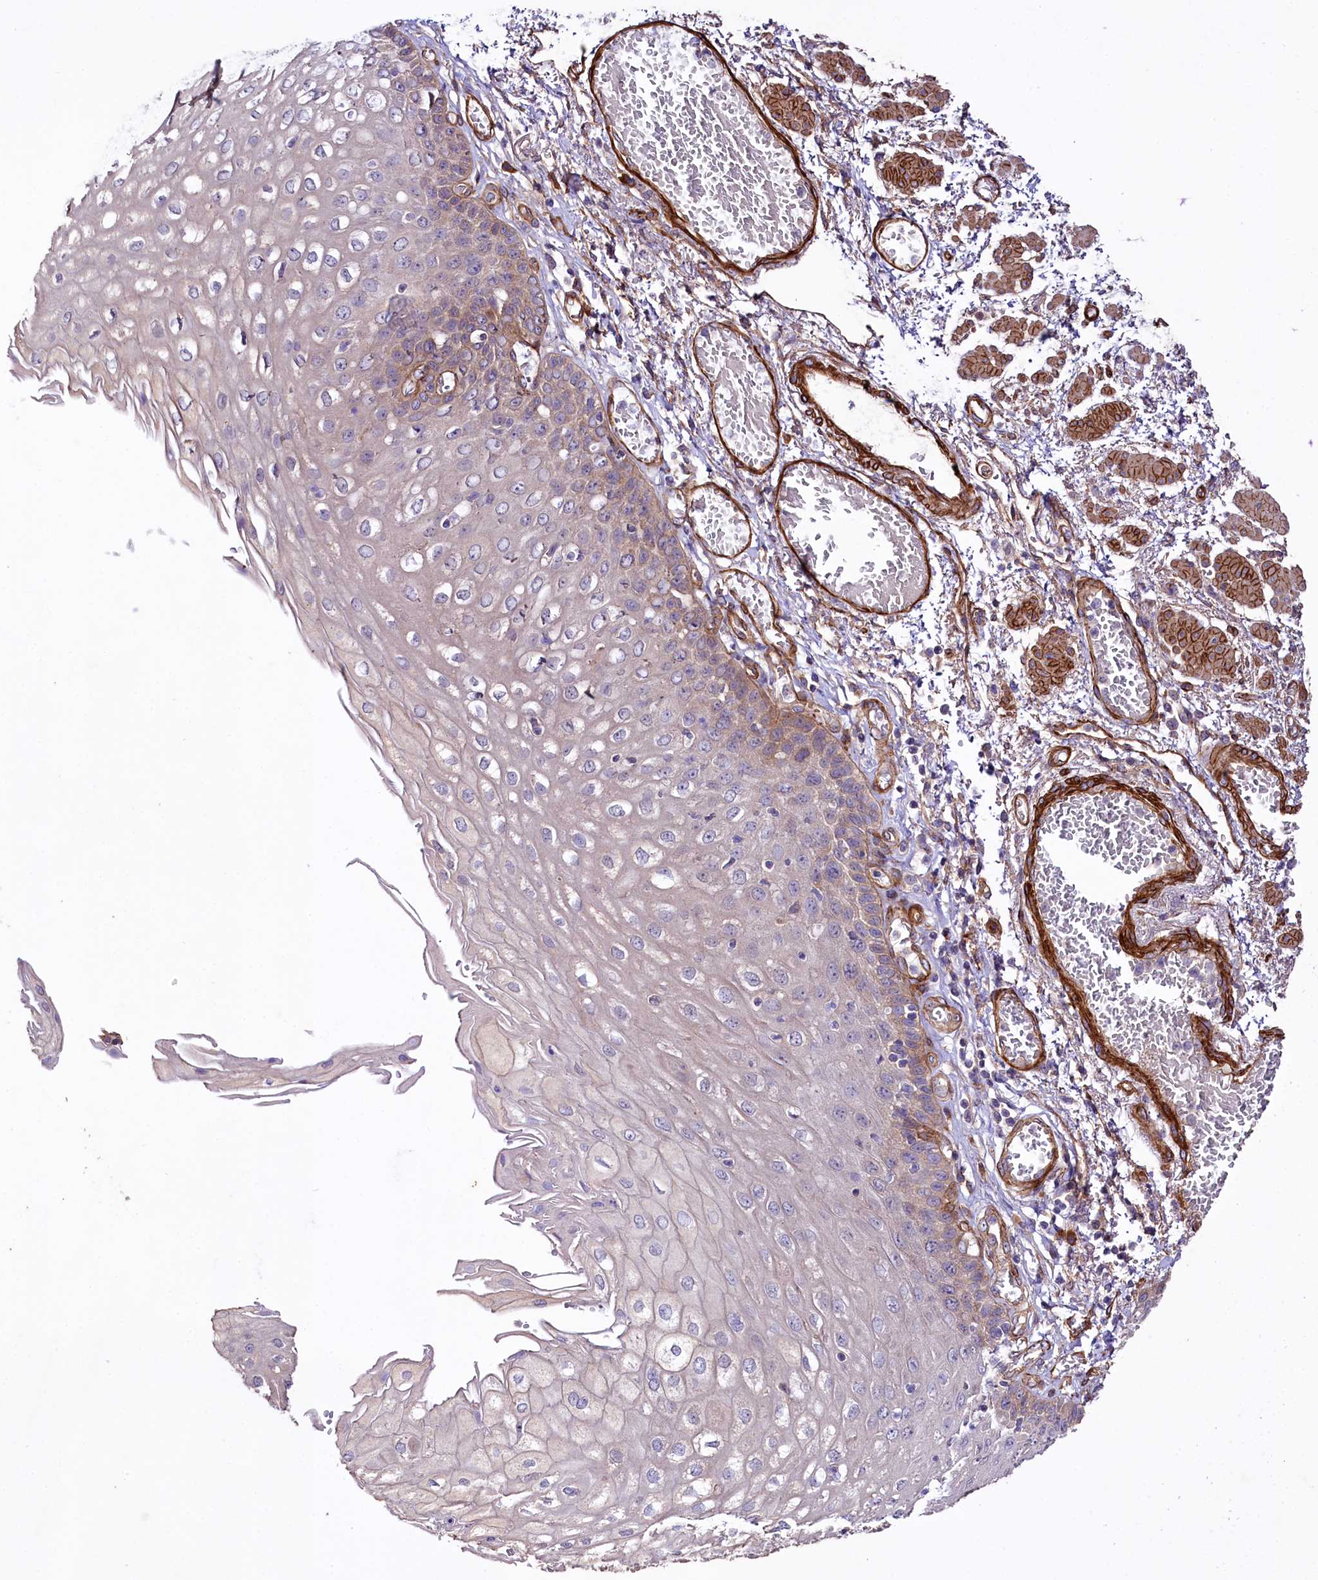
{"staining": {"intensity": "moderate", "quantity": "<25%", "location": "cytoplasmic/membranous"}, "tissue": "esophagus", "cell_type": "Squamous epithelial cells", "image_type": "normal", "snomed": [{"axis": "morphology", "description": "Normal tissue, NOS"}, {"axis": "topography", "description": "Esophagus"}], "caption": "DAB immunohistochemical staining of benign human esophagus displays moderate cytoplasmic/membranous protein expression in approximately <25% of squamous epithelial cells.", "gene": "SPATS2", "patient": {"sex": "male", "age": 81}}